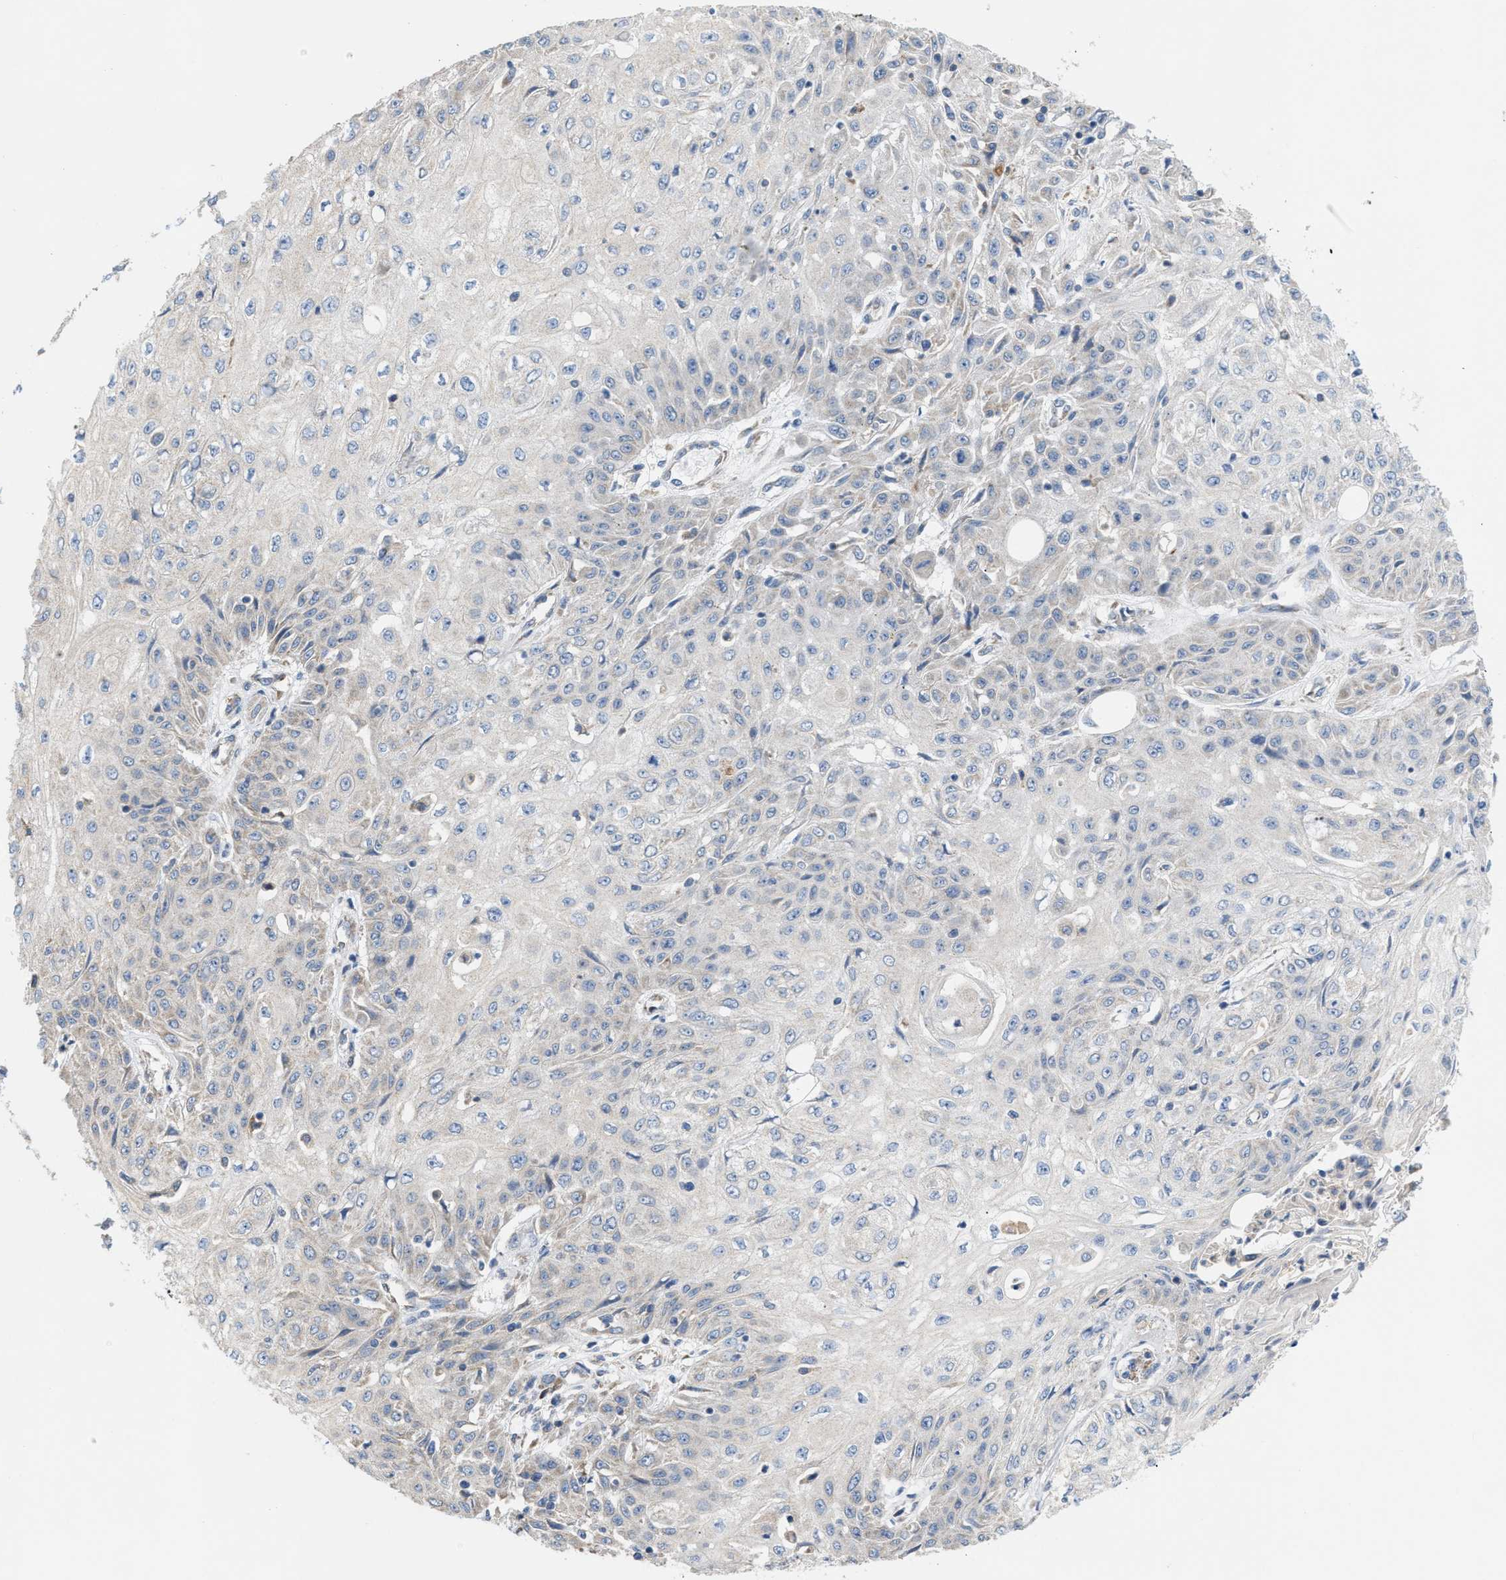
{"staining": {"intensity": "negative", "quantity": "none", "location": "none"}, "tissue": "skin cancer", "cell_type": "Tumor cells", "image_type": "cancer", "snomed": [{"axis": "morphology", "description": "Squamous cell carcinoma, NOS"}, {"axis": "morphology", "description": "Squamous cell carcinoma, metastatic, NOS"}, {"axis": "topography", "description": "Skin"}, {"axis": "topography", "description": "Lymph node"}], "caption": "This is an IHC image of skin cancer. There is no positivity in tumor cells.", "gene": "DYNC2I1", "patient": {"sex": "male", "age": 75}}